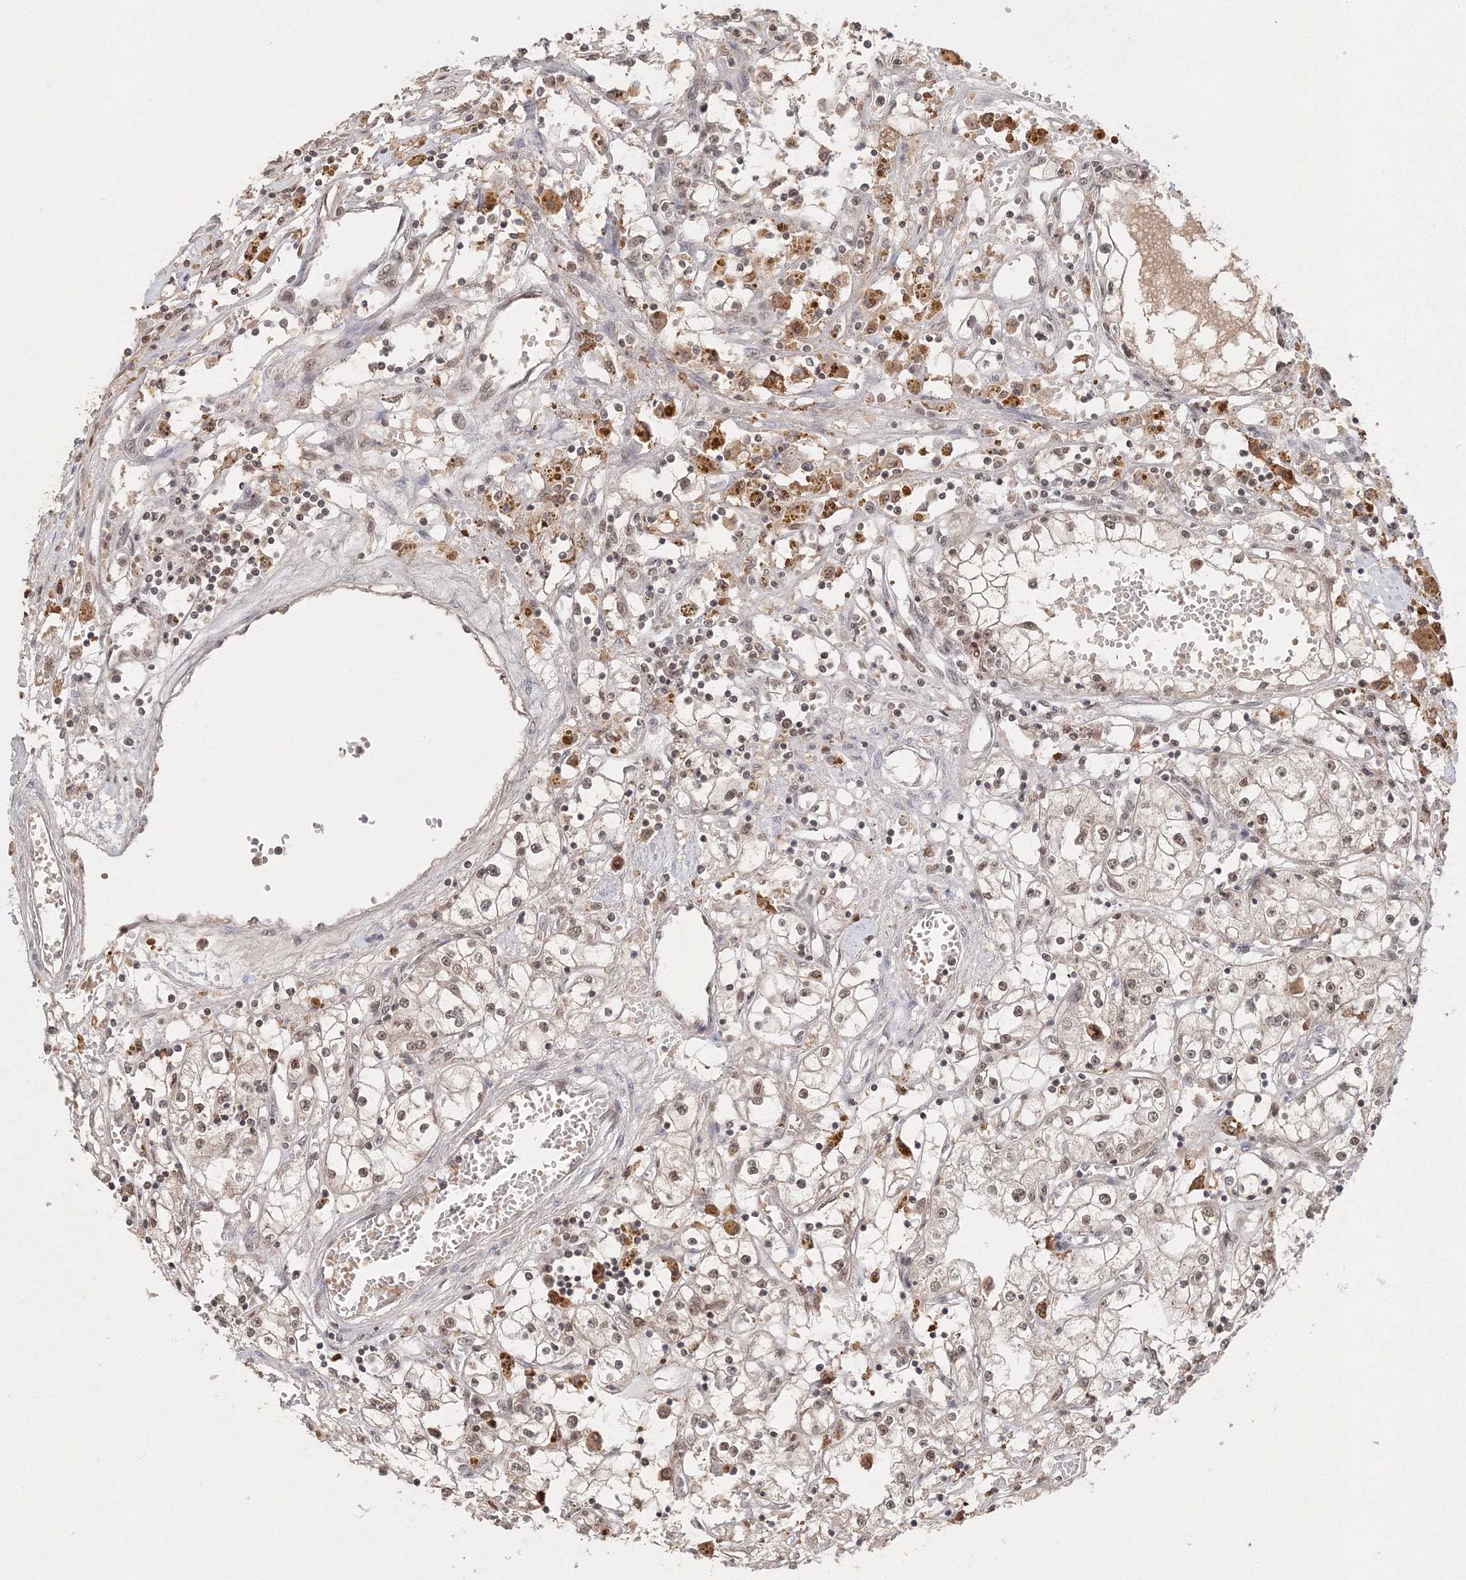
{"staining": {"intensity": "weak", "quantity": "<25%", "location": "nuclear"}, "tissue": "renal cancer", "cell_type": "Tumor cells", "image_type": "cancer", "snomed": [{"axis": "morphology", "description": "Adenocarcinoma, NOS"}, {"axis": "topography", "description": "Kidney"}], "caption": "IHC of renal cancer (adenocarcinoma) exhibits no staining in tumor cells. (Stains: DAB (3,3'-diaminobenzidine) IHC with hematoxylin counter stain, Microscopy: brightfield microscopy at high magnification).", "gene": "IWS1", "patient": {"sex": "male", "age": 56}}